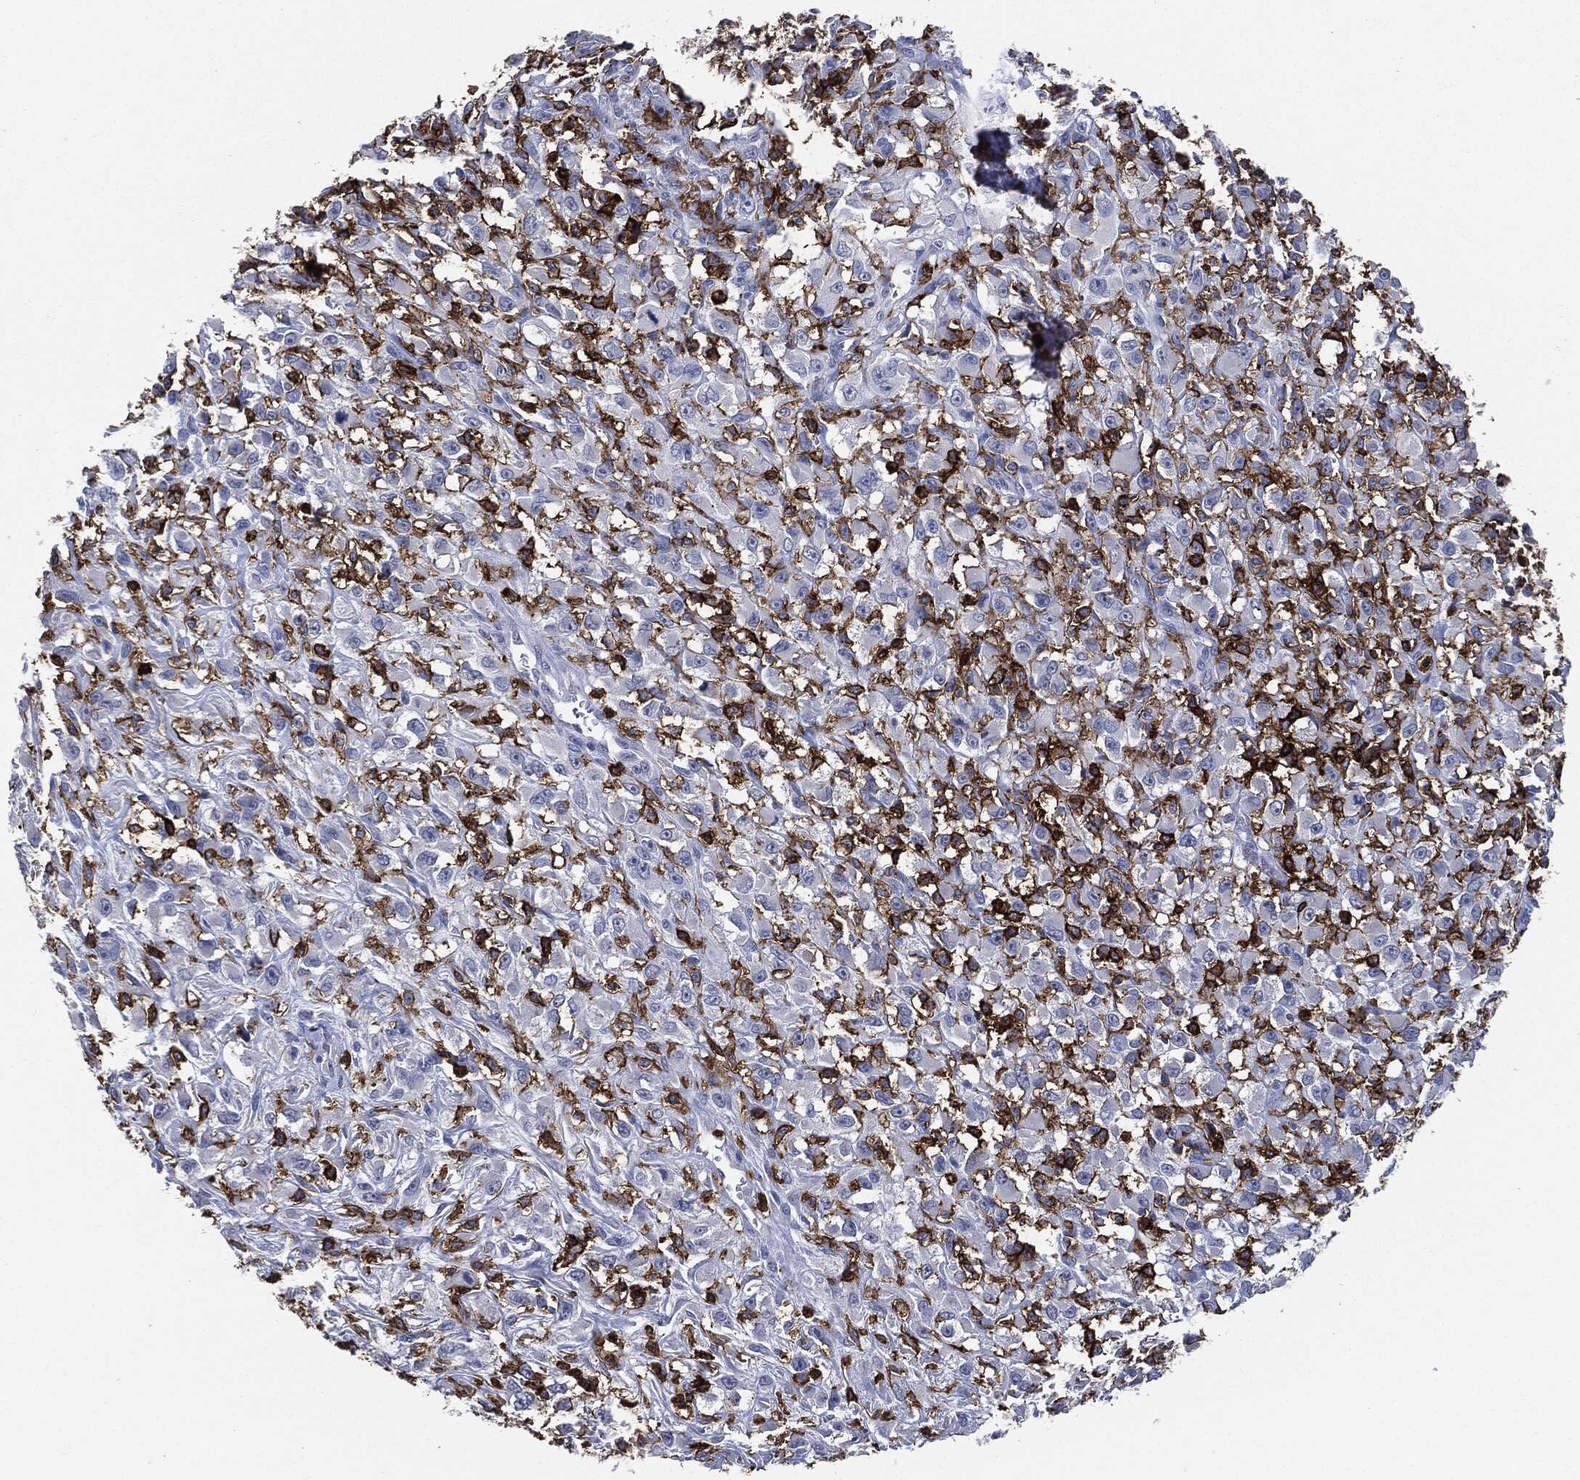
{"staining": {"intensity": "negative", "quantity": "none", "location": "none"}, "tissue": "head and neck cancer", "cell_type": "Tumor cells", "image_type": "cancer", "snomed": [{"axis": "morphology", "description": "Squamous cell carcinoma, NOS"}, {"axis": "morphology", "description": "Squamous cell carcinoma, metastatic, NOS"}, {"axis": "topography", "description": "Oral tissue"}, {"axis": "topography", "description": "Head-Neck"}], "caption": "High power microscopy micrograph of an immunohistochemistry (IHC) micrograph of head and neck squamous cell carcinoma, revealing no significant expression in tumor cells.", "gene": "PTPRC", "patient": {"sex": "female", "age": 85}}